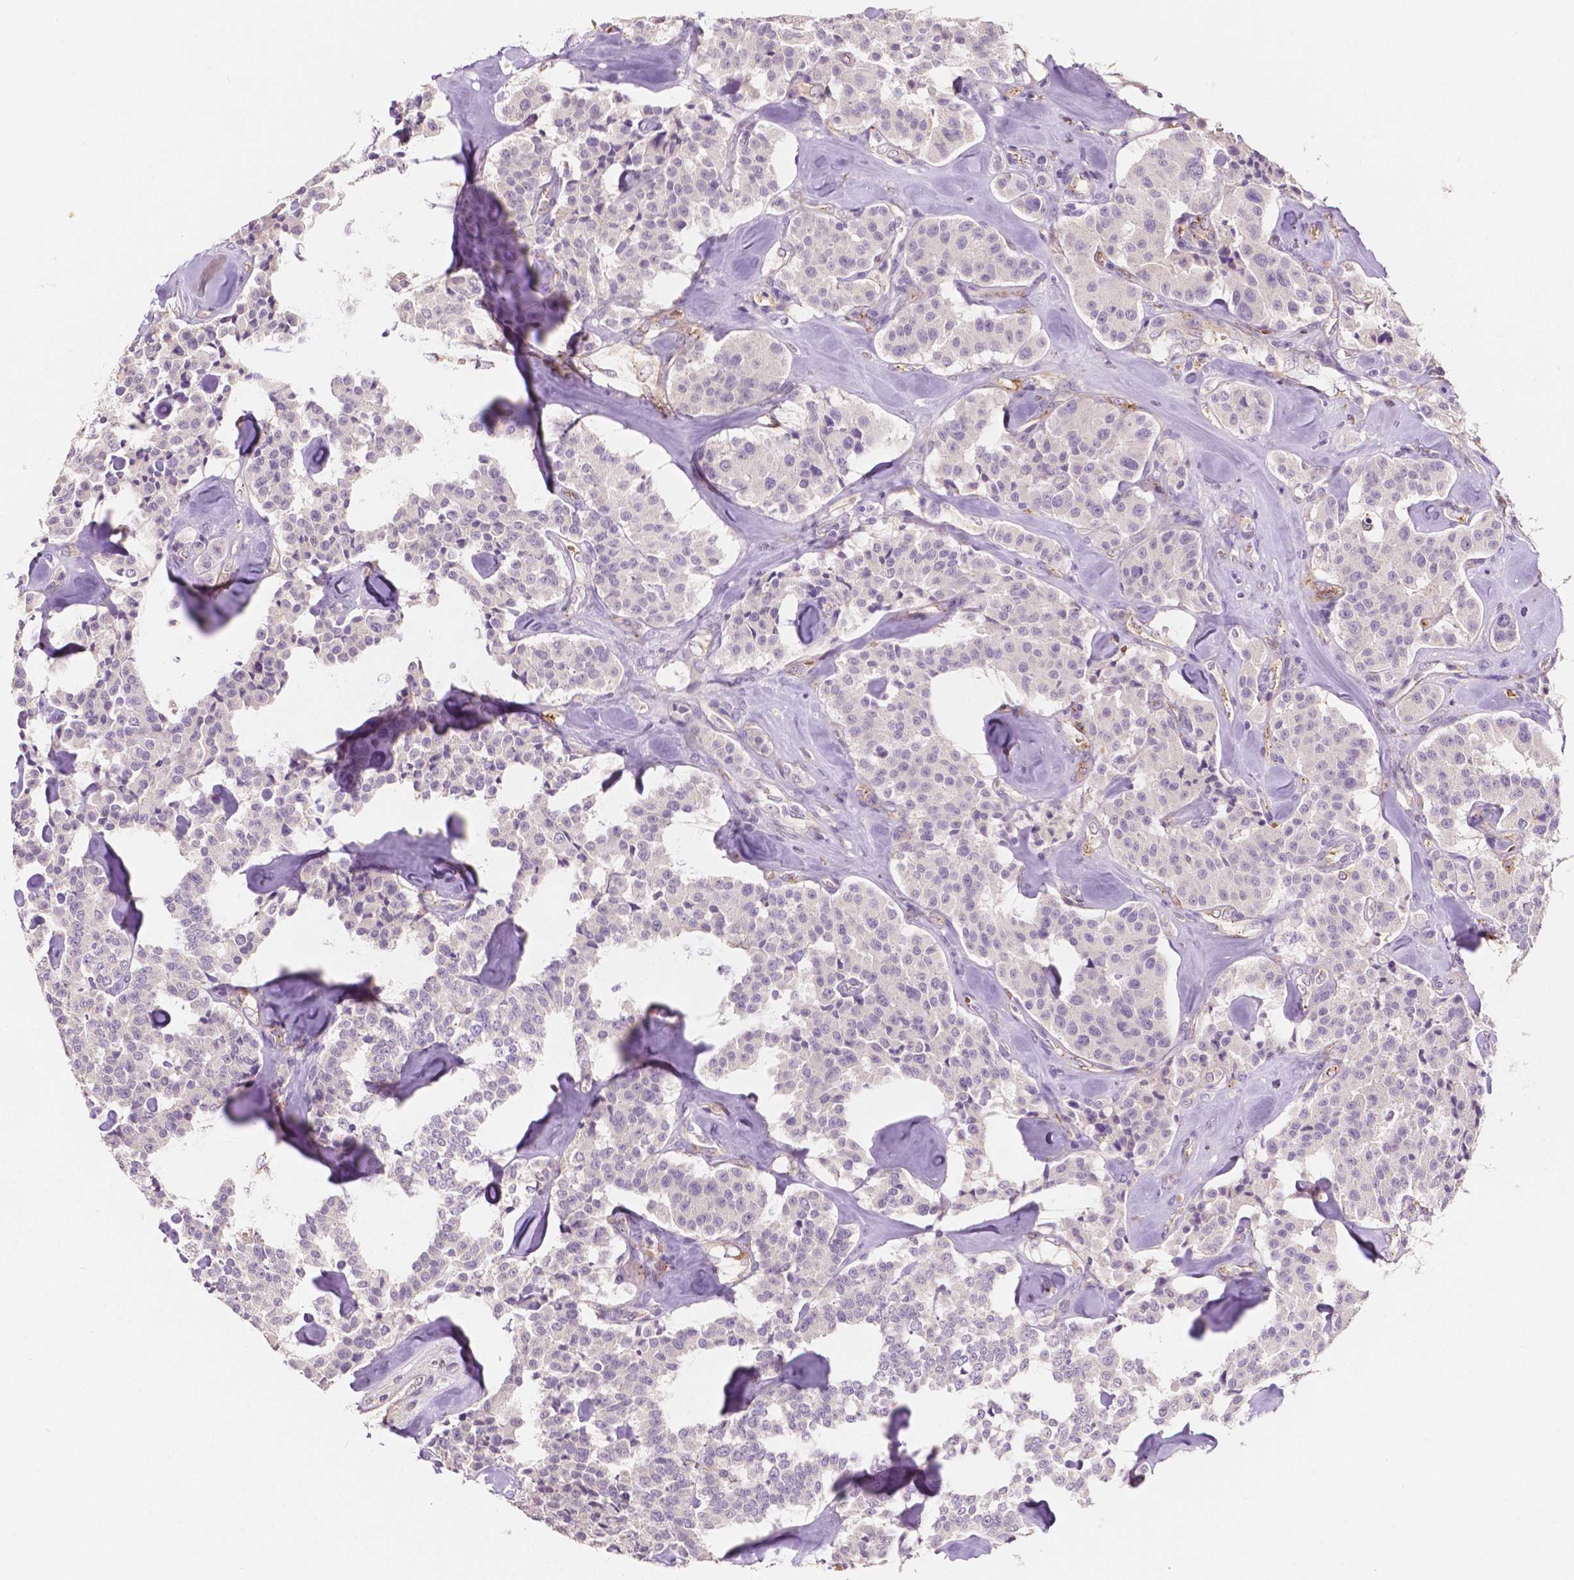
{"staining": {"intensity": "negative", "quantity": "none", "location": "none"}, "tissue": "carcinoid", "cell_type": "Tumor cells", "image_type": "cancer", "snomed": [{"axis": "morphology", "description": "Carcinoid, malignant, NOS"}, {"axis": "topography", "description": "Pancreas"}], "caption": "Immunohistochemistry (IHC) photomicrograph of neoplastic tissue: malignant carcinoid stained with DAB demonstrates no significant protein staining in tumor cells.", "gene": "SLC22A4", "patient": {"sex": "male", "age": 41}}